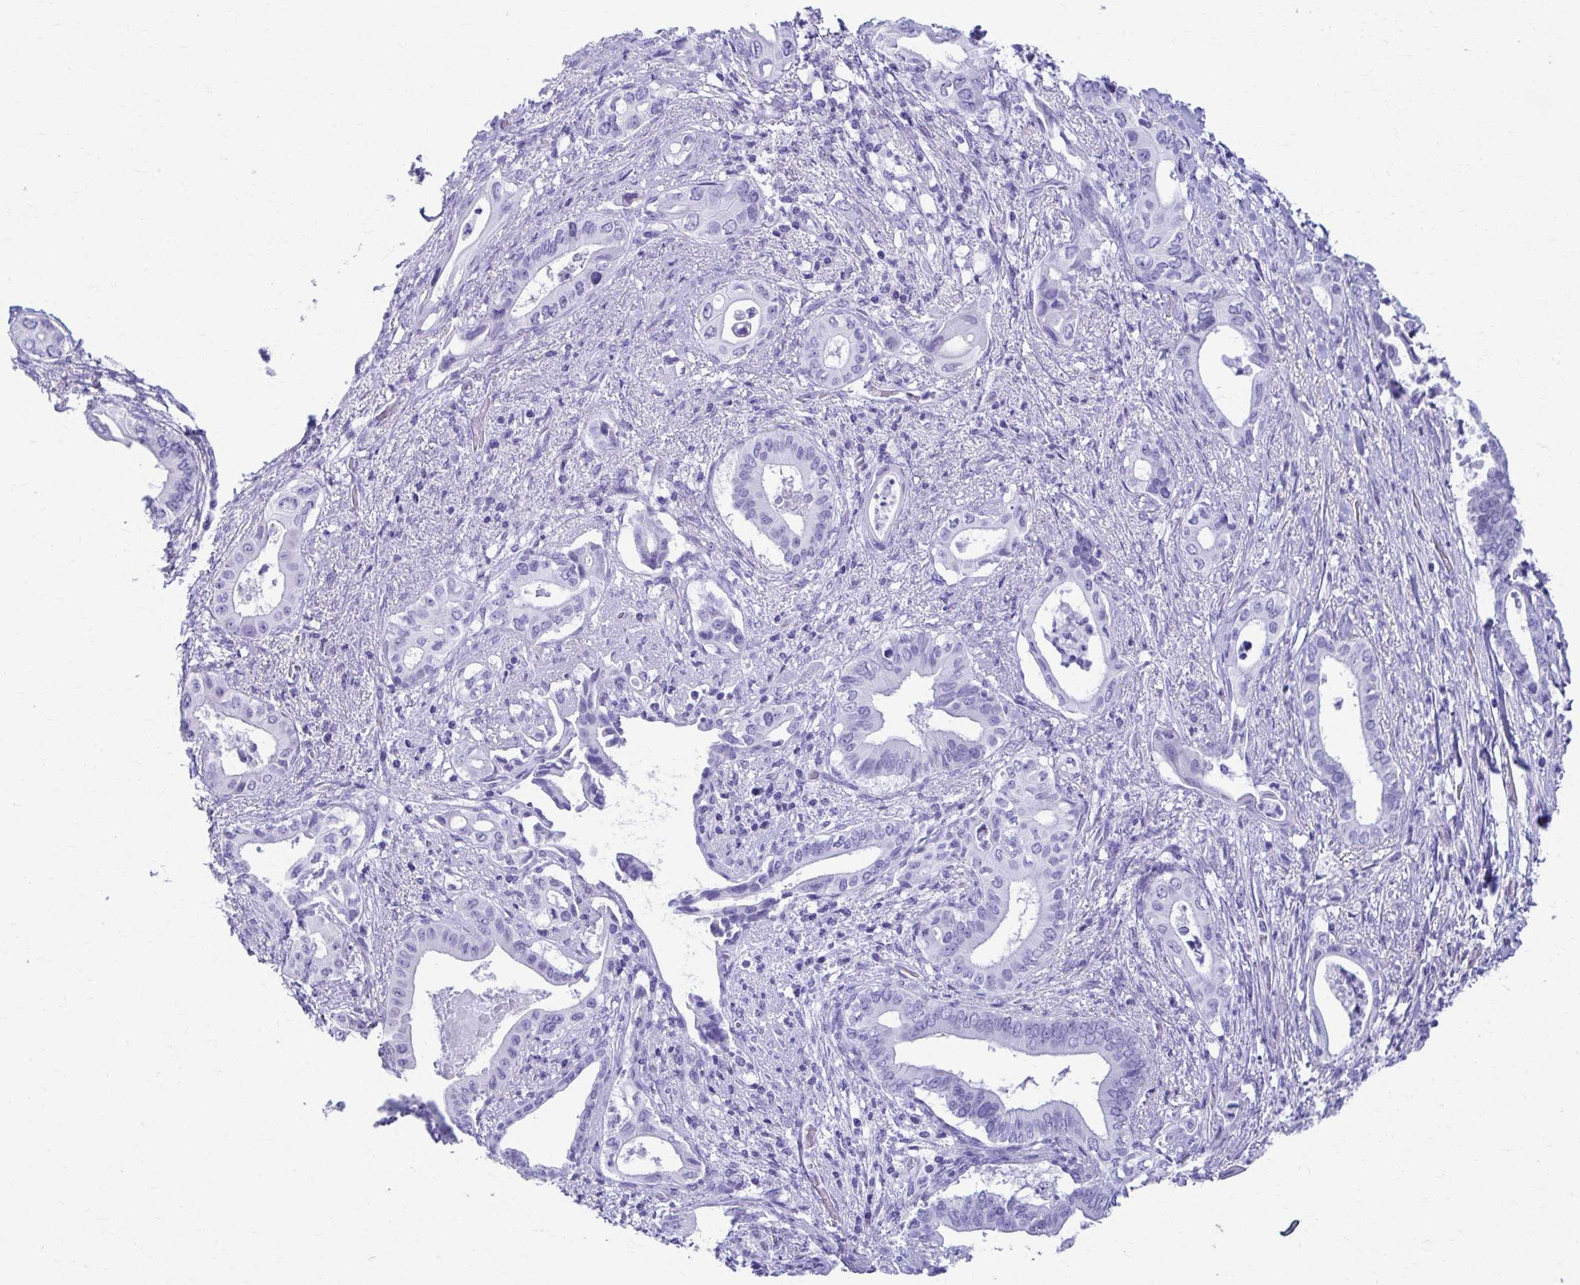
{"staining": {"intensity": "negative", "quantity": "none", "location": "none"}, "tissue": "pancreatic cancer", "cell_type": "Tumor cells", "image_type": "cancer", "snomed": [{"axis": "morphology", "description": "Adenocarcinoma, NOS"}, {"axis": "topography", "description": "Pancreas"}], "caption": "Micrograph shows no protein positivity in tumor cells of pancreatic adenocarcinoma tissue.", "gene": "ATP4B", "patient": {"sex": "female", "age": 77}}